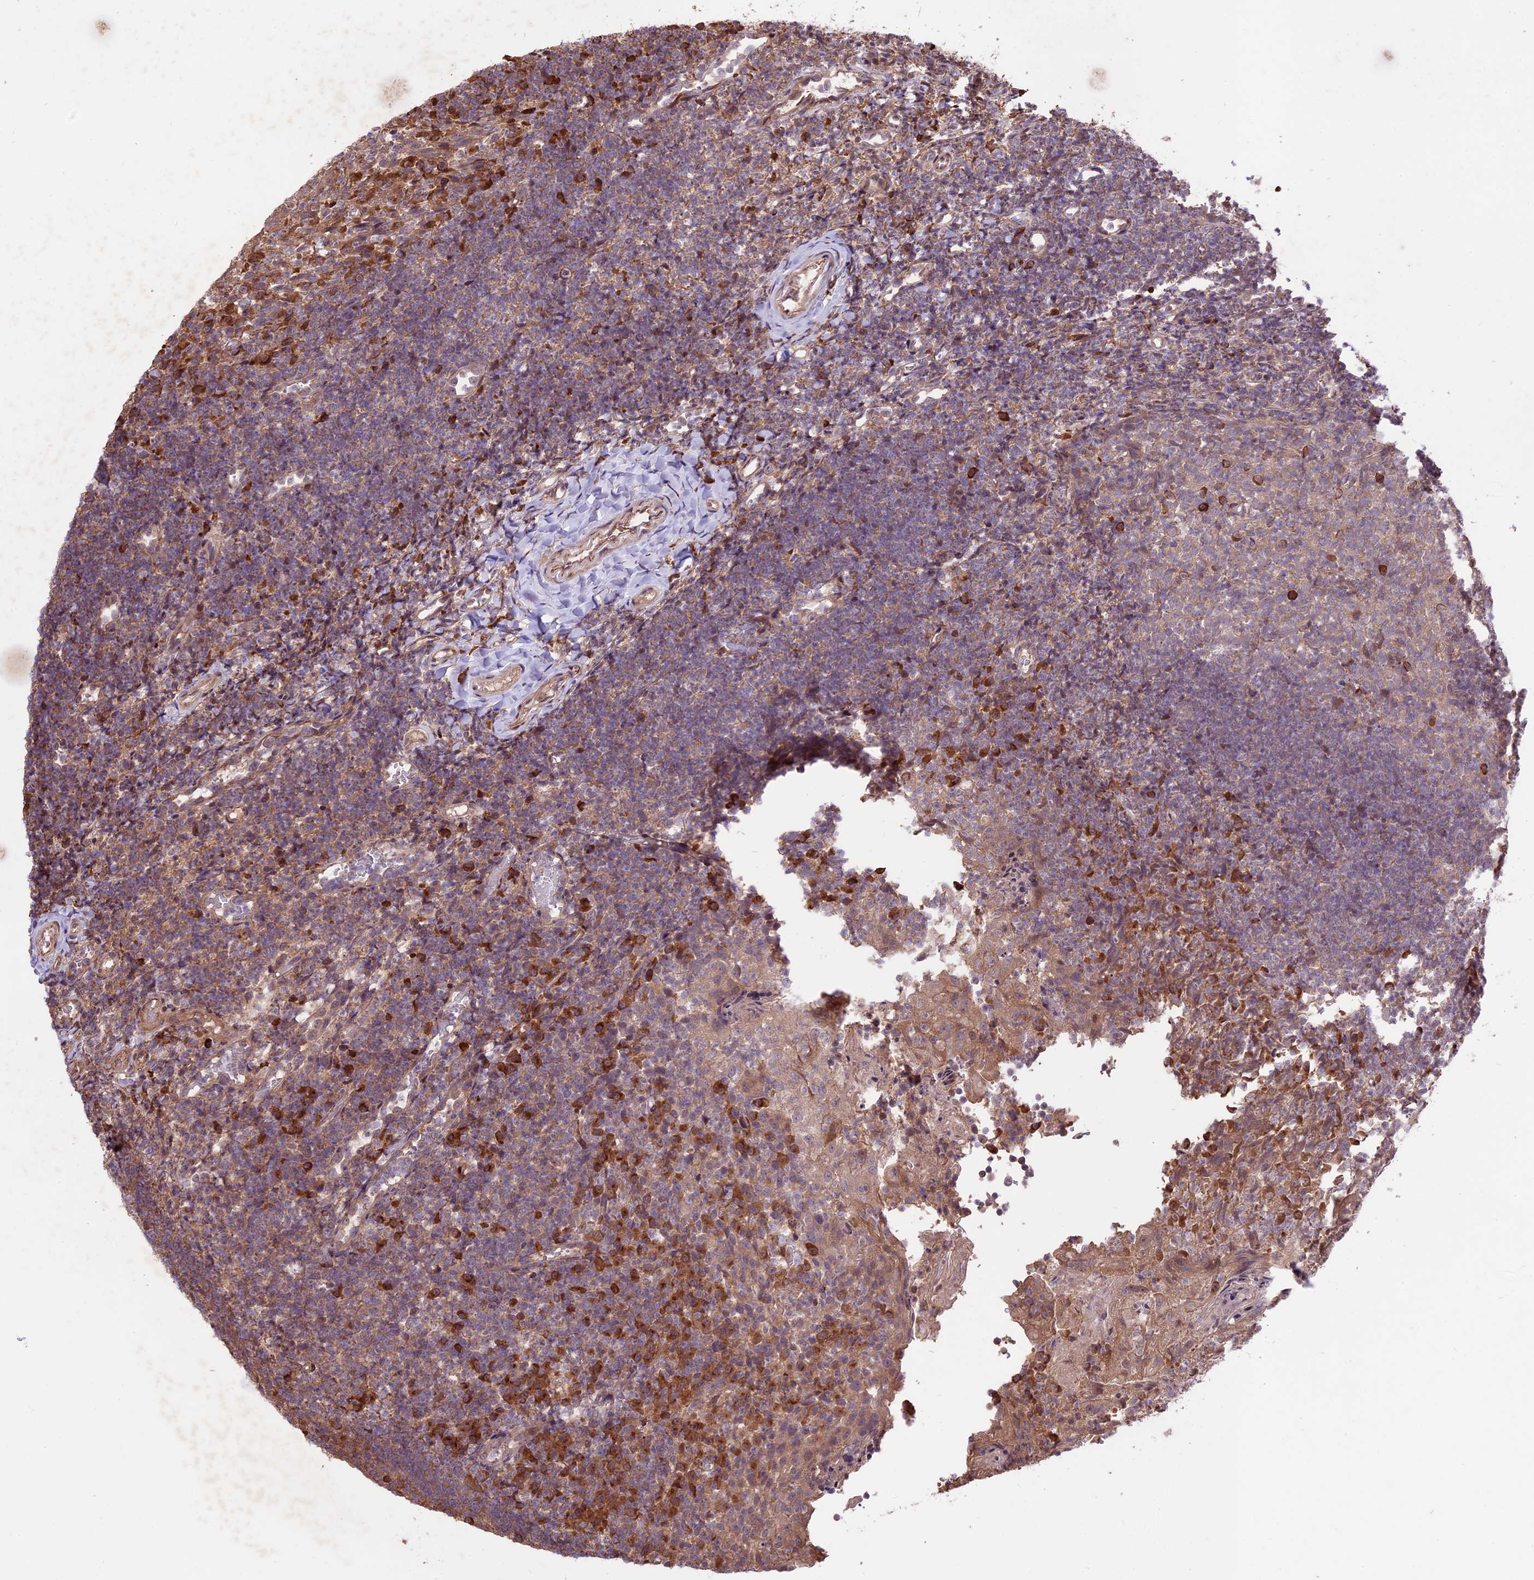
{"staining": {"intensity": "strong", "quantity": "25%-75%", "location": "cytoplasmic/membranous"}, "tissue": "tonsil", "cell_type": "Germinal center cells", "image_type": "normal", "snomed": [{"axis": "morphology", "description": "Normal tissue, NOS"}, {"axis": "topography", "description": "Tonsil"}], "caption": "DAB immunohistochemical staining of normal human tonsil reveals strong cytoplasmic/membranous protein staining in about 25%-75% of germinal center cells. The staining was performed using DAB to visualize the protein expression in brown, while the nuclei were stained in blue with hematoxylin (Magnification: 20x).", "gene": "HDAC5", "patient": {"sex": "female", "age": 10}}